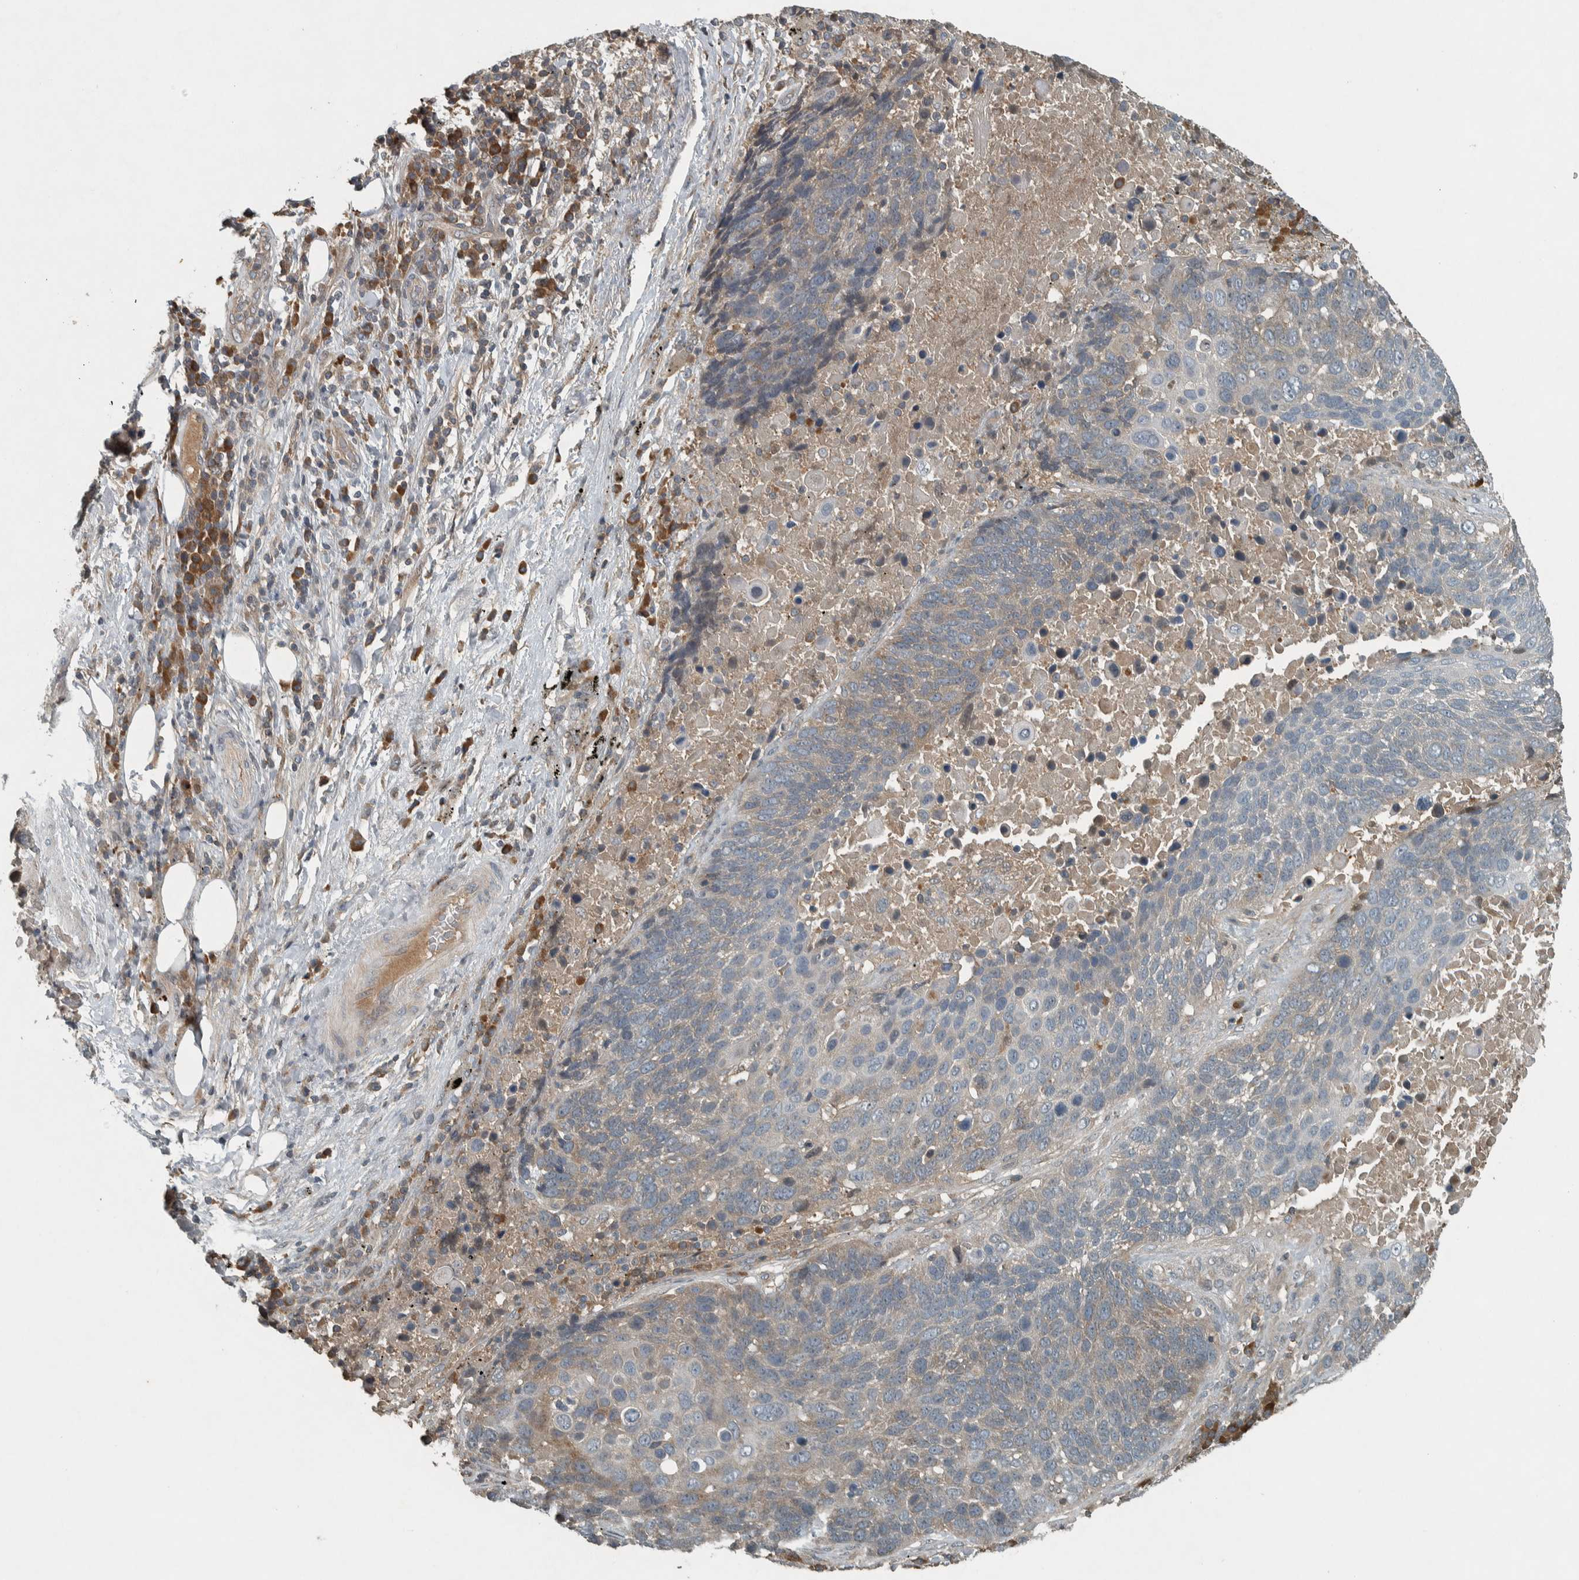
{"staining": {"intensity": "weak", "quantity": "25%-75%", "location": "cytoplasmic/membranous"}, "tissue": "lung cancer", "cell_type": "Tumor cells", "image_type": "cancer", "snomed": [{"axis": "morphology", "description": "Squamous cell carcinoma, NOS"}, {"axis": "topography", "description": "Lung"}], "caption": "Protein staining reveals weak cytoplasmic/membranous staining in about 25%-75% of tumor cells in lung squamous cell carcinoma.", "gene": "CLCN2", "patient": {"sex": "male", "age": 66}}